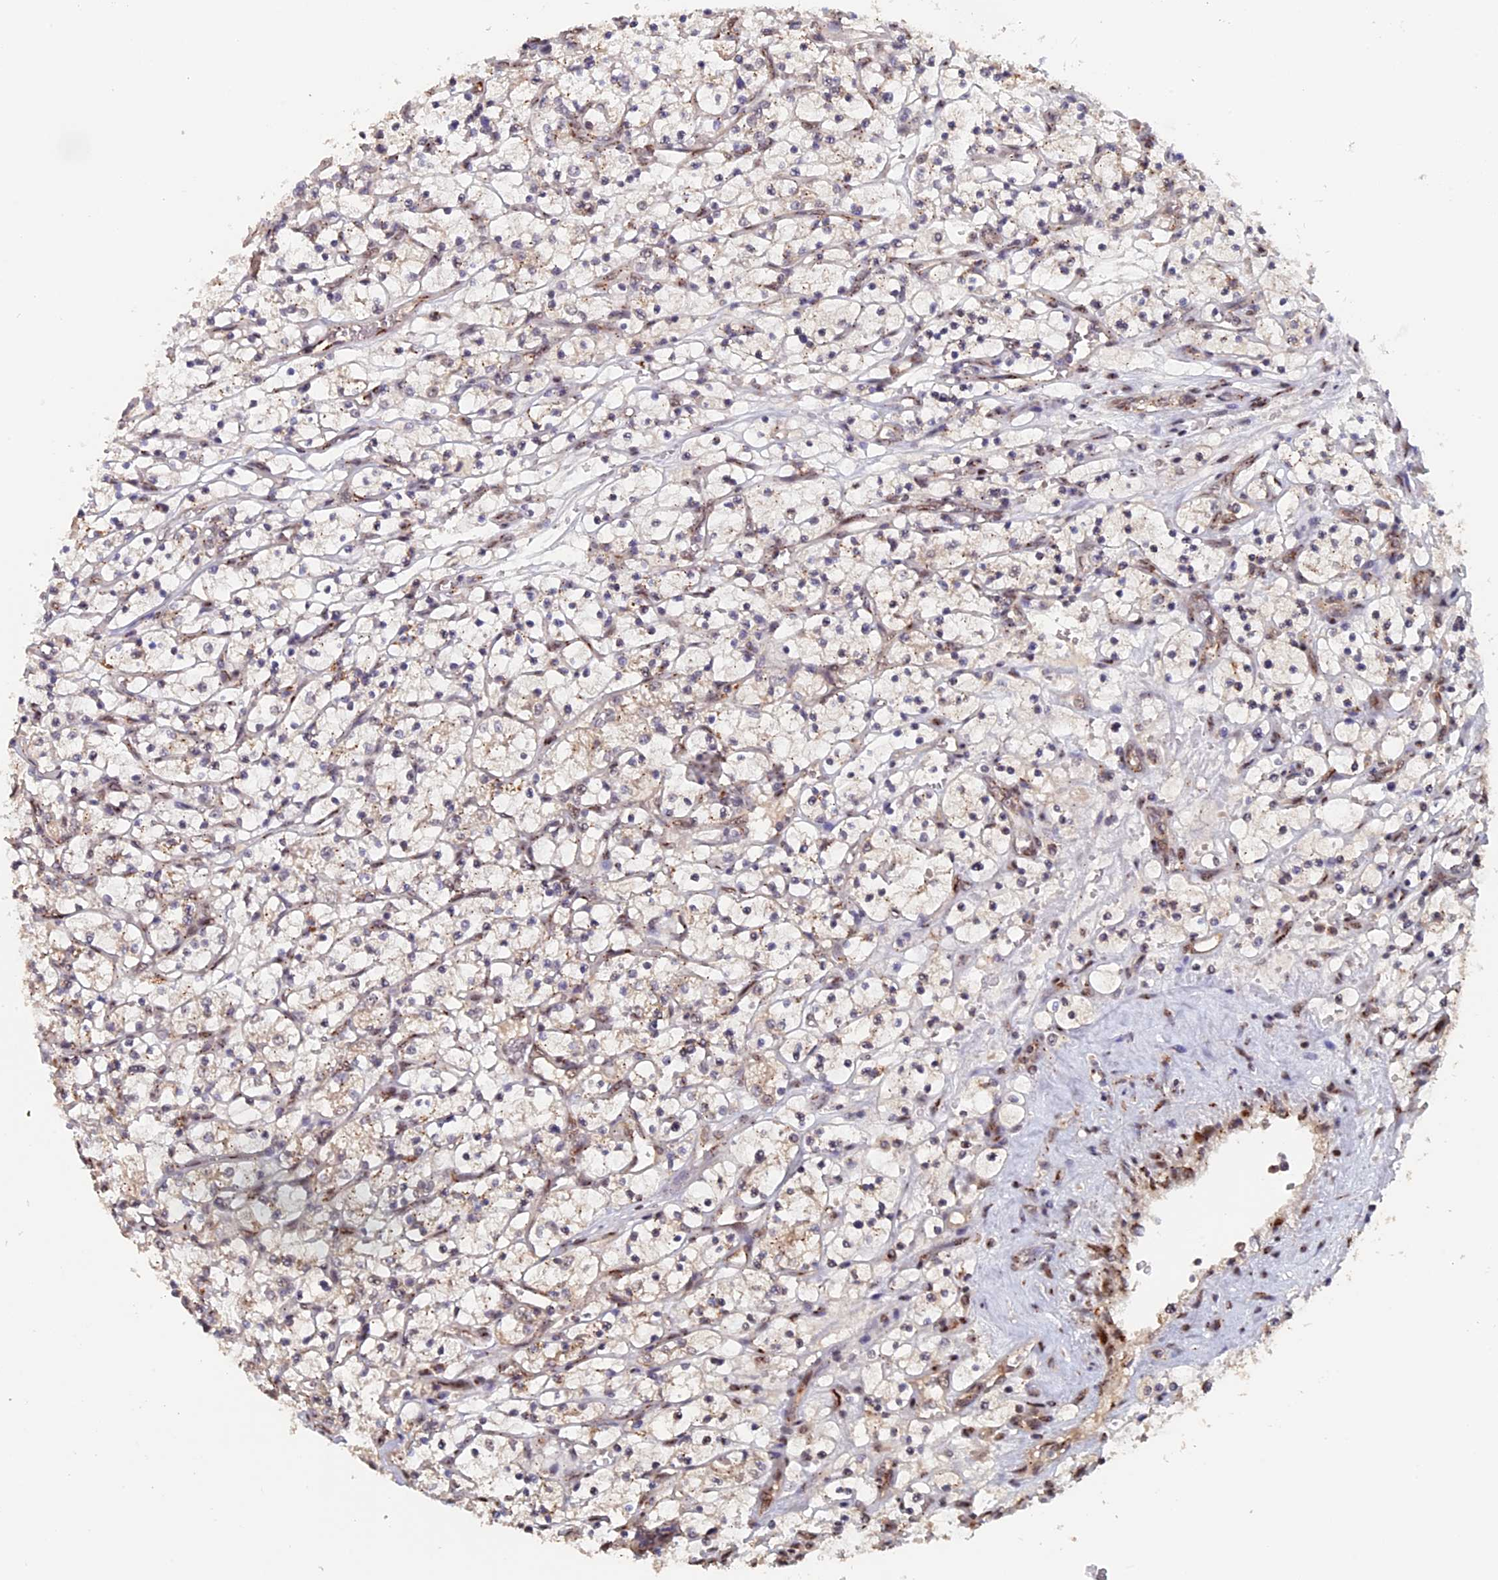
{"staining": {"intensity": "weak", "quantity": "25%-75%", "location": "cytoplasmic/membranous,nuclear"}, "tissue": "renal cancer", "cell_type": "Tumor cells", "image_type": "cancer", "snomed": [{"axis": "morphology", "description": "Adenocarcinoma, NOS"}, {"axis": "topography", "description": "Kidney"}], "caption": "A low amount of weak cytoplasmic/membranous and nuclear positivity is identified in approximately 25%-75% of tumor cells in adenocarcinoma (renal) tissue.", "gene": "PIGQ", "patient": {"sex": "female", "age": 69}}